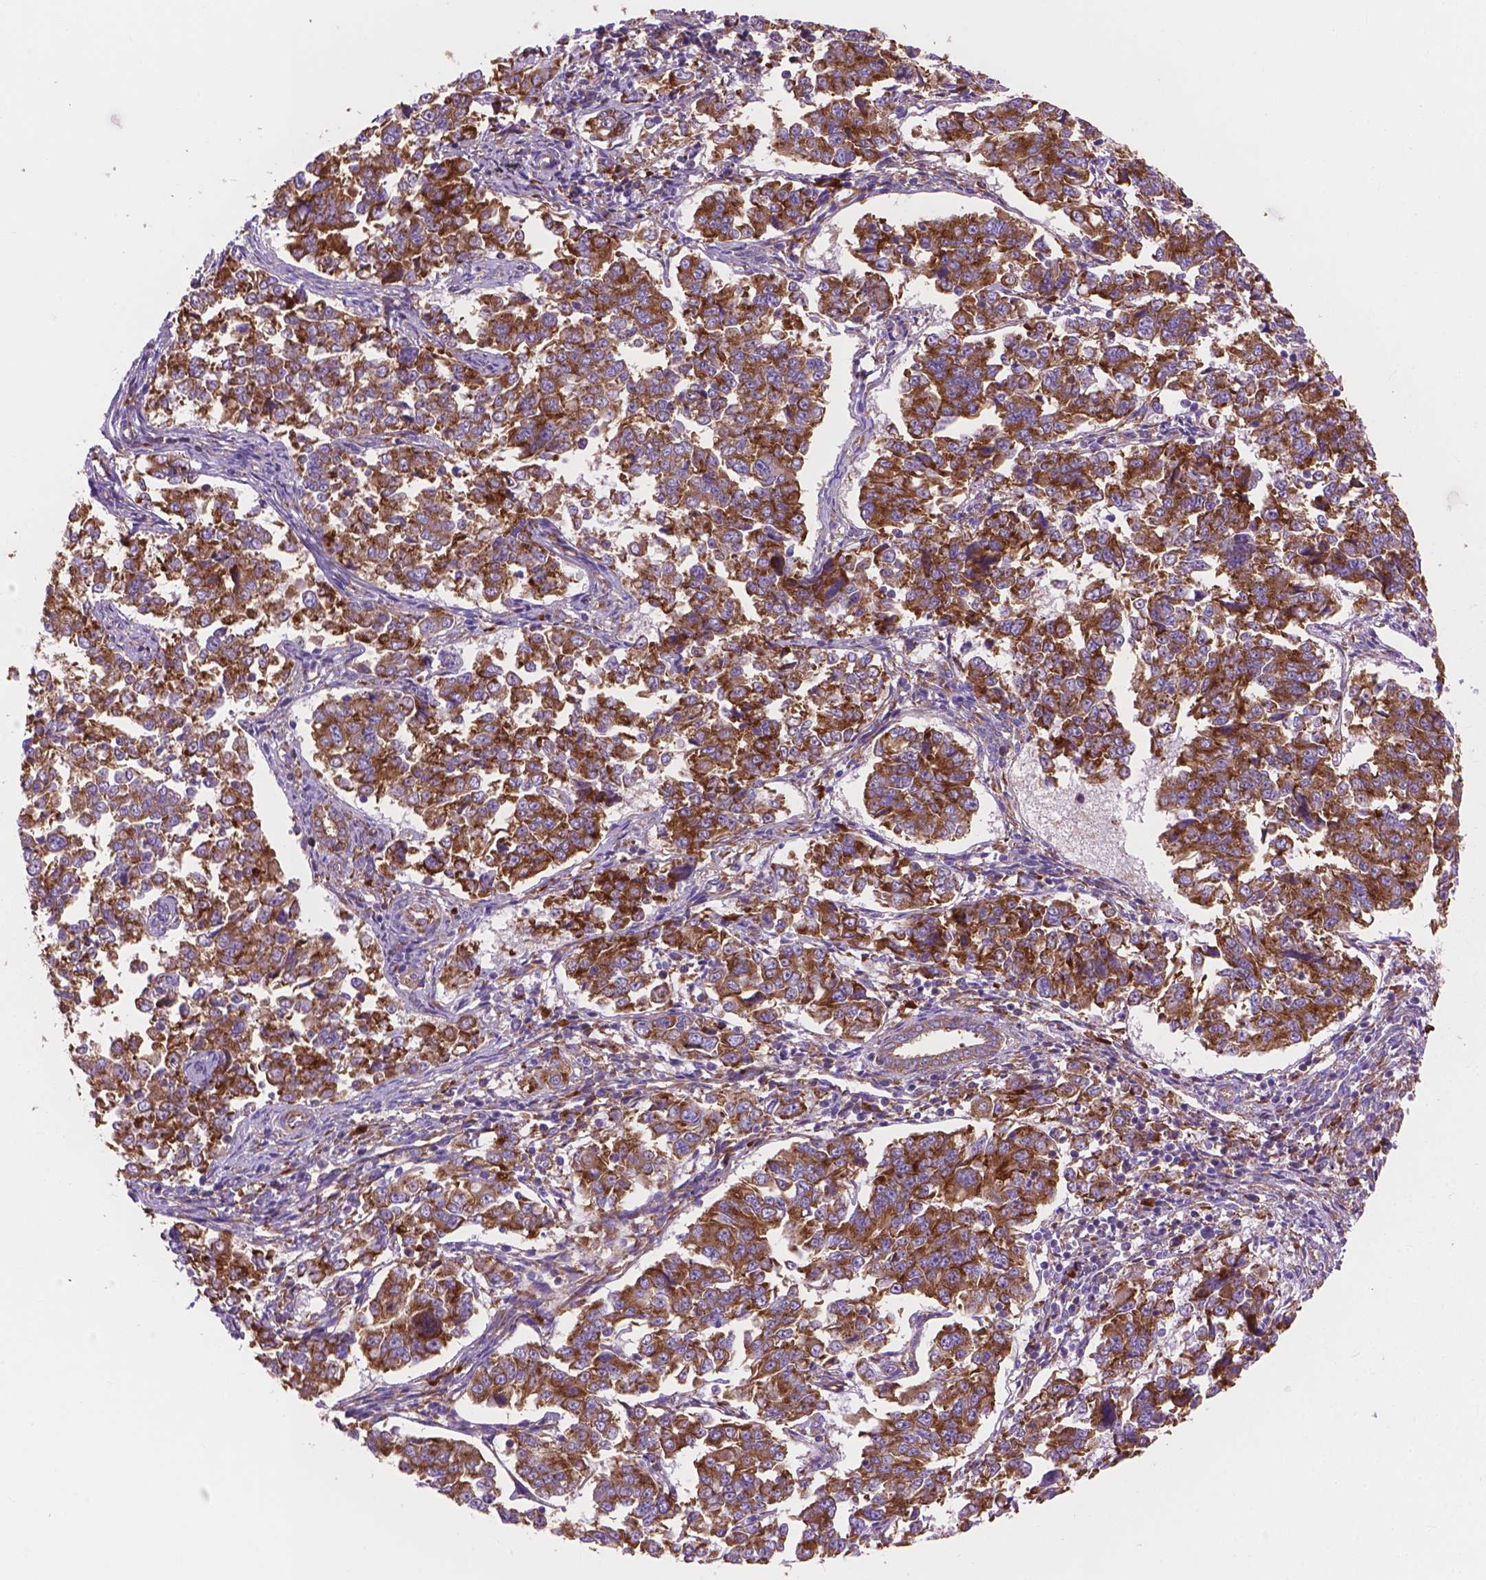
{"staining": {"intensity": "strong", "quantity": ">75%", "location": "cytoplasmic/membranous"}, "tissue": "endometrial cancer", "cell_type": "Tumor cells", "image_type": "cancer", "snomed": [{"axis": "morphology", "description": "Adenocarcinoma, NOS"}, {"axis": "topography", "description": "Endometrium"}], "caption": "IHC of endometrial cancer demonstrates high levels of strong cytoplasmic/membranous expression in approximately >75% of tumor cells.", "gene": "RPL37A", "patient": {"sex": "female", "age": 43}}